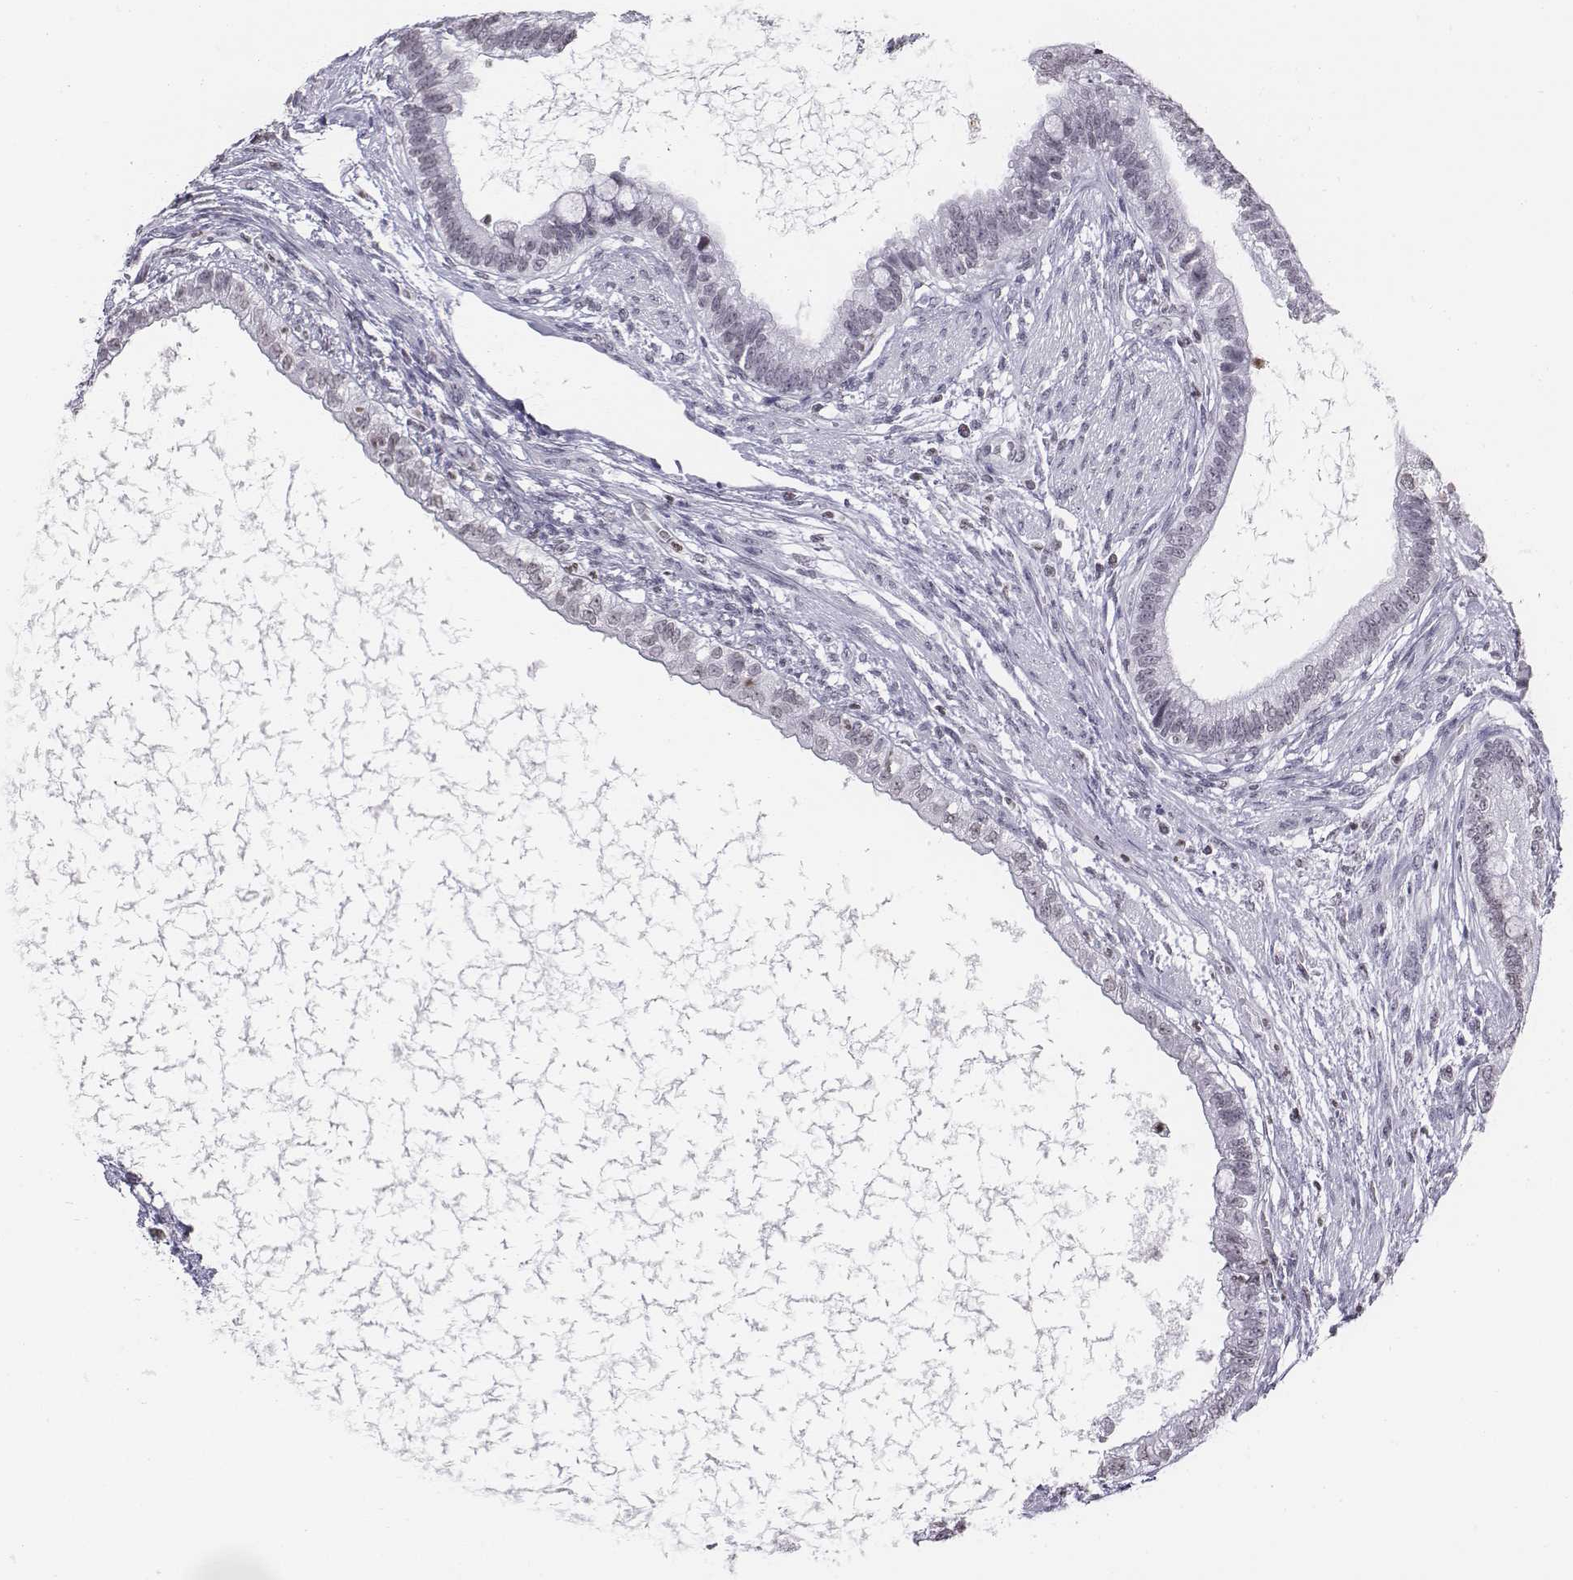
{"staining": {"intensity": "negative", "quantity": "none", "location": "none"}, "tissue": "testis cancer", "cell_type": "Tumor cells", "image_type": "cancer", "snomed": [{"axis": "morphology", "description": "Carcinoma, Embryonal, NOS"}, {"axis": "topography", "description": "Testis"}], "caption": "Immunohistochemical staining of human testis cancer displays no significant positivity in tumor cells. (DAB immunohistochemistry (IHC) visualized using brightfield microscopy, high magnification).", "gene": "BARHL1", "patient": {"sex": "male", "age": 26}}